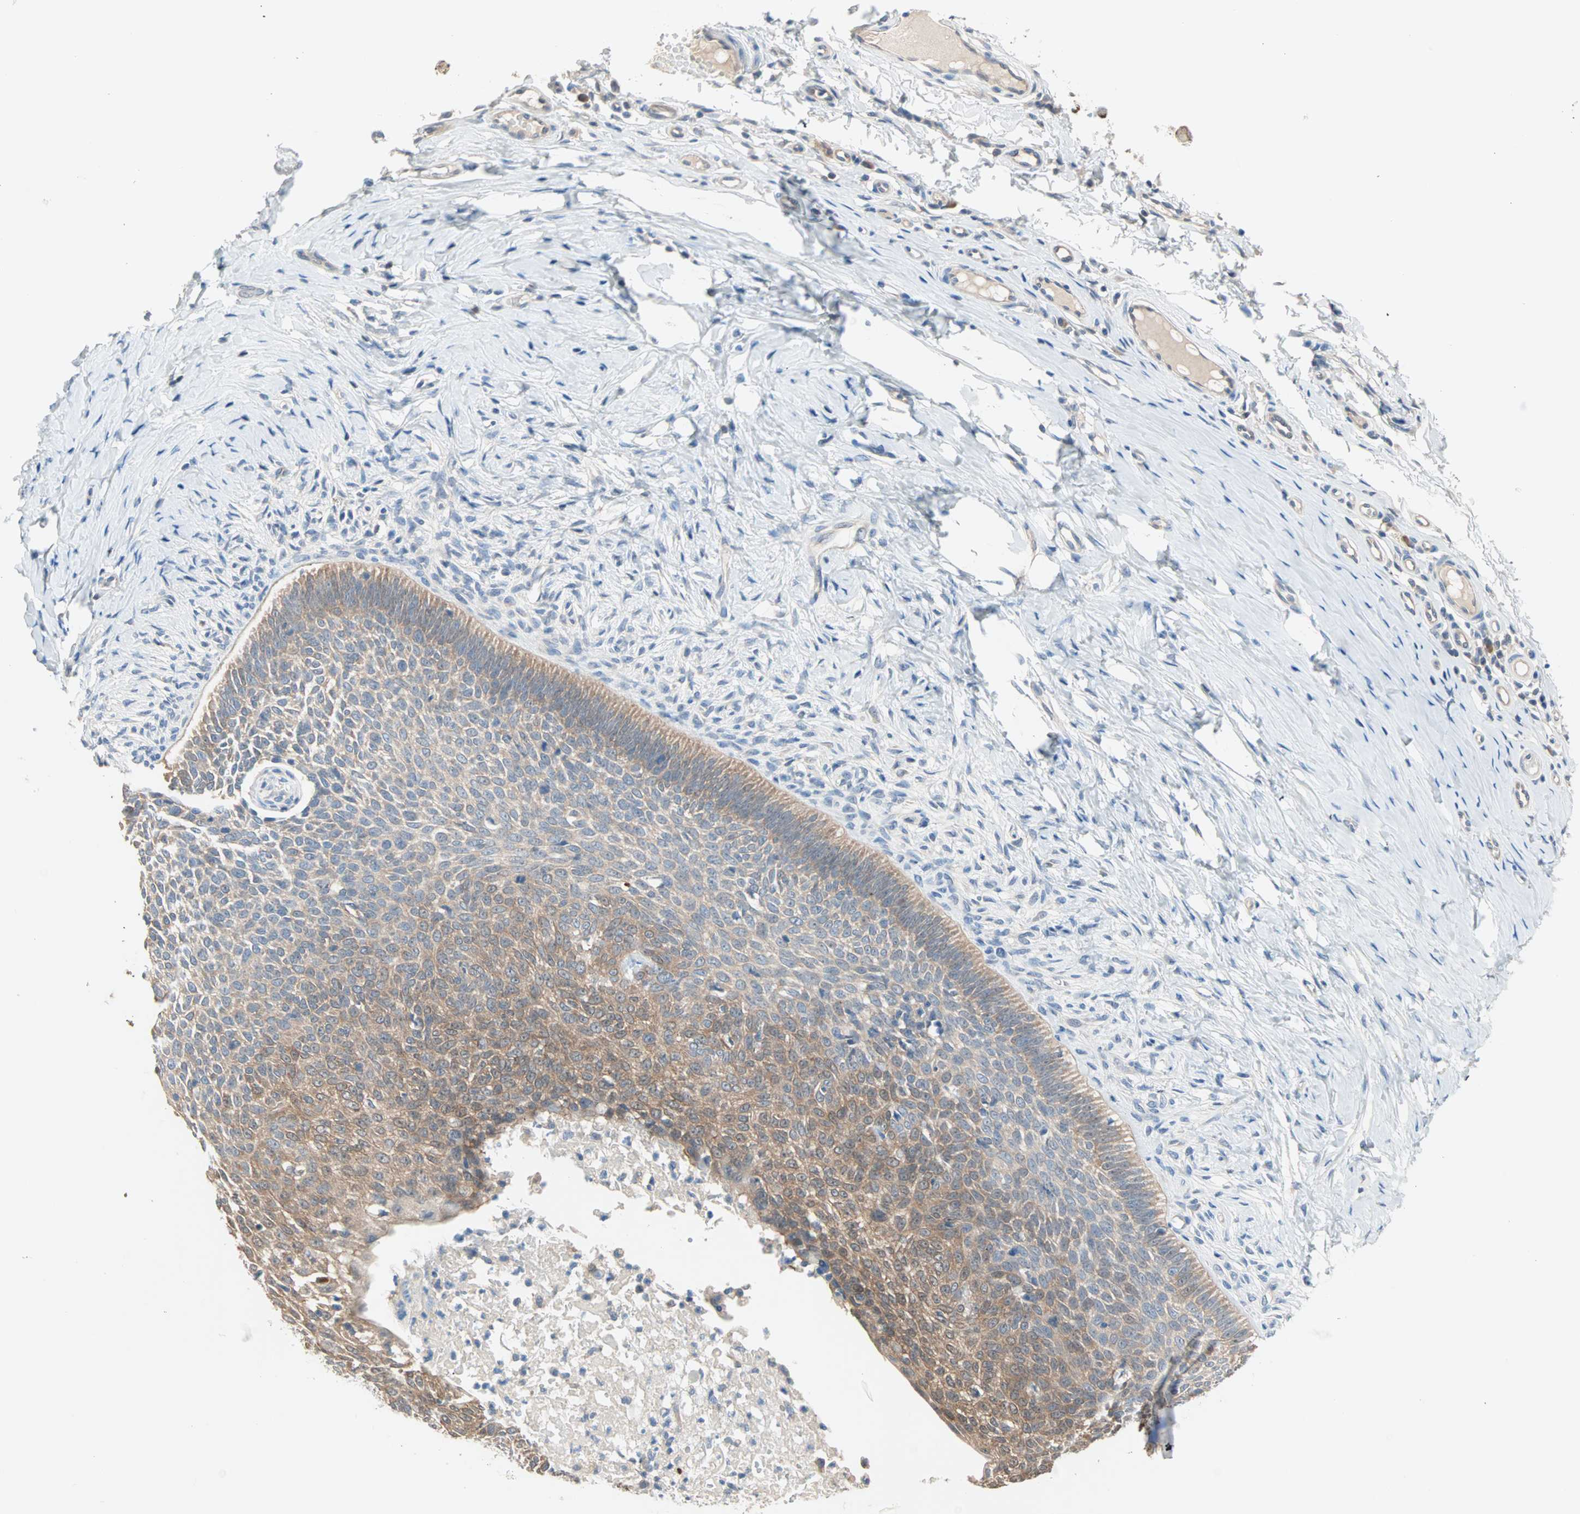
{"staining": {"intensity": "moderate", "quantity": ">75%", "location": "cytoplasmic/membranous"}, "tissue": "skin cancer", "cell_type": "Tumor cells", "image_type": "cancer", "snomed": [{"axis": "morphology", "description": "Normal tissue, NOS"}, {"axis": "morphology", "description": "Basal cell carcinoma"}, {"axis": "topography", "description": "Skin"}], "caption": "Human basal cell carcinoma (skin) stained for a protein (brown) reveals moderate cytoplasmic/membranous positive expression in about >75% of tumor cells.", "gene": "MPI", "patient": {"sex": "male", "age": 87}}